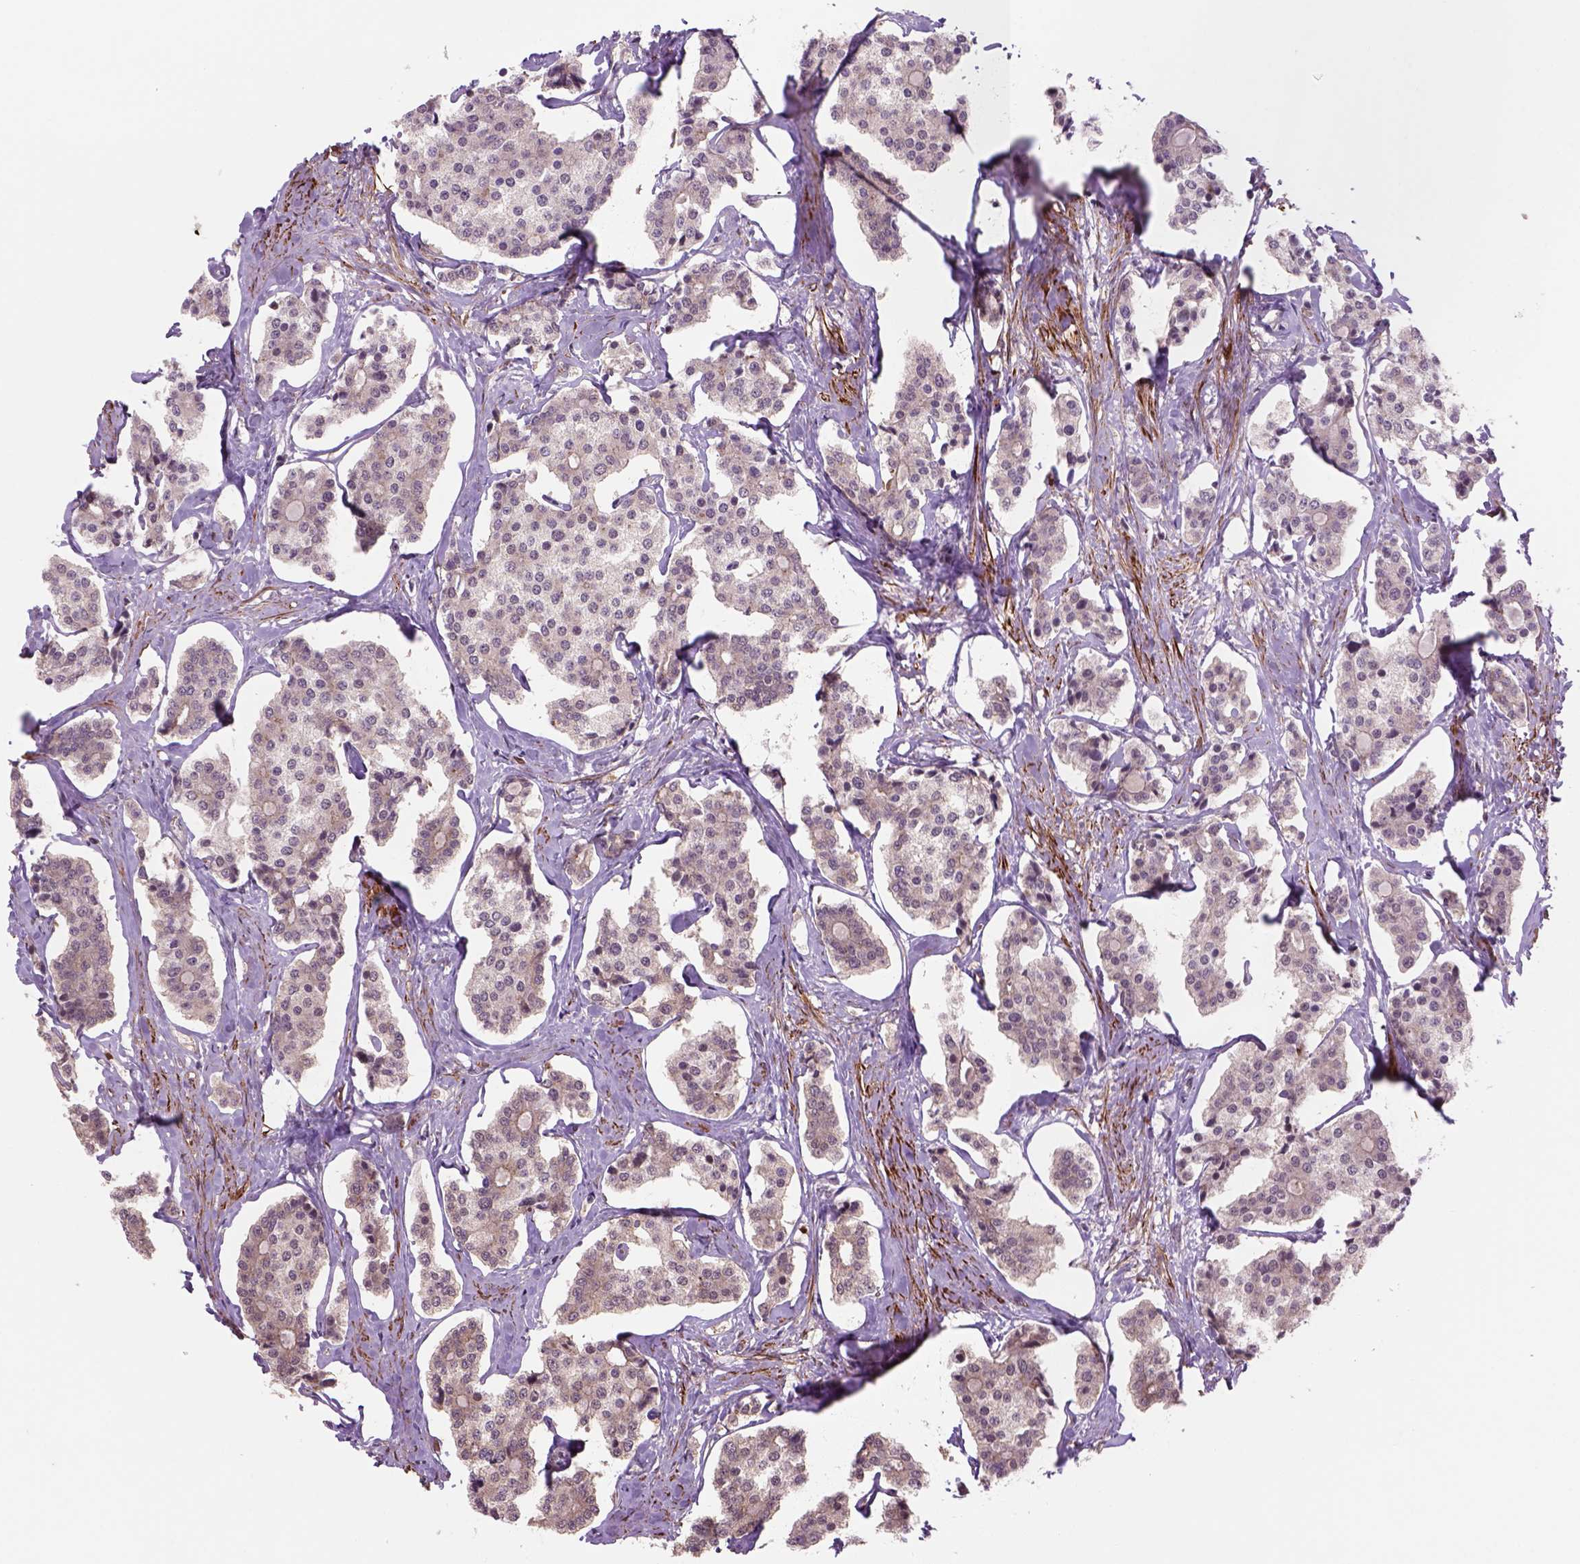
{"staining": {"intensity": "weak", "quantity": ">75%", "location": "cytoplasmic/membranous,nuclear"}, "tissue": "carcinoid", "cell_type": "Tumor cells", "image_type": "cancer", "snomed": [{"axis": "morphology", "description": "Carcinoid, malignant, NOS"}, {"axis": "topography", "description": "Small intestine"}], "caption": "Carcinoid stained with IHC exhibits weak cytoplasmic/membranous and nuclear staining in about >75% of tumor cells.", "gene": "PSMD11", "patient": {"sex": "female", "age": 65}}